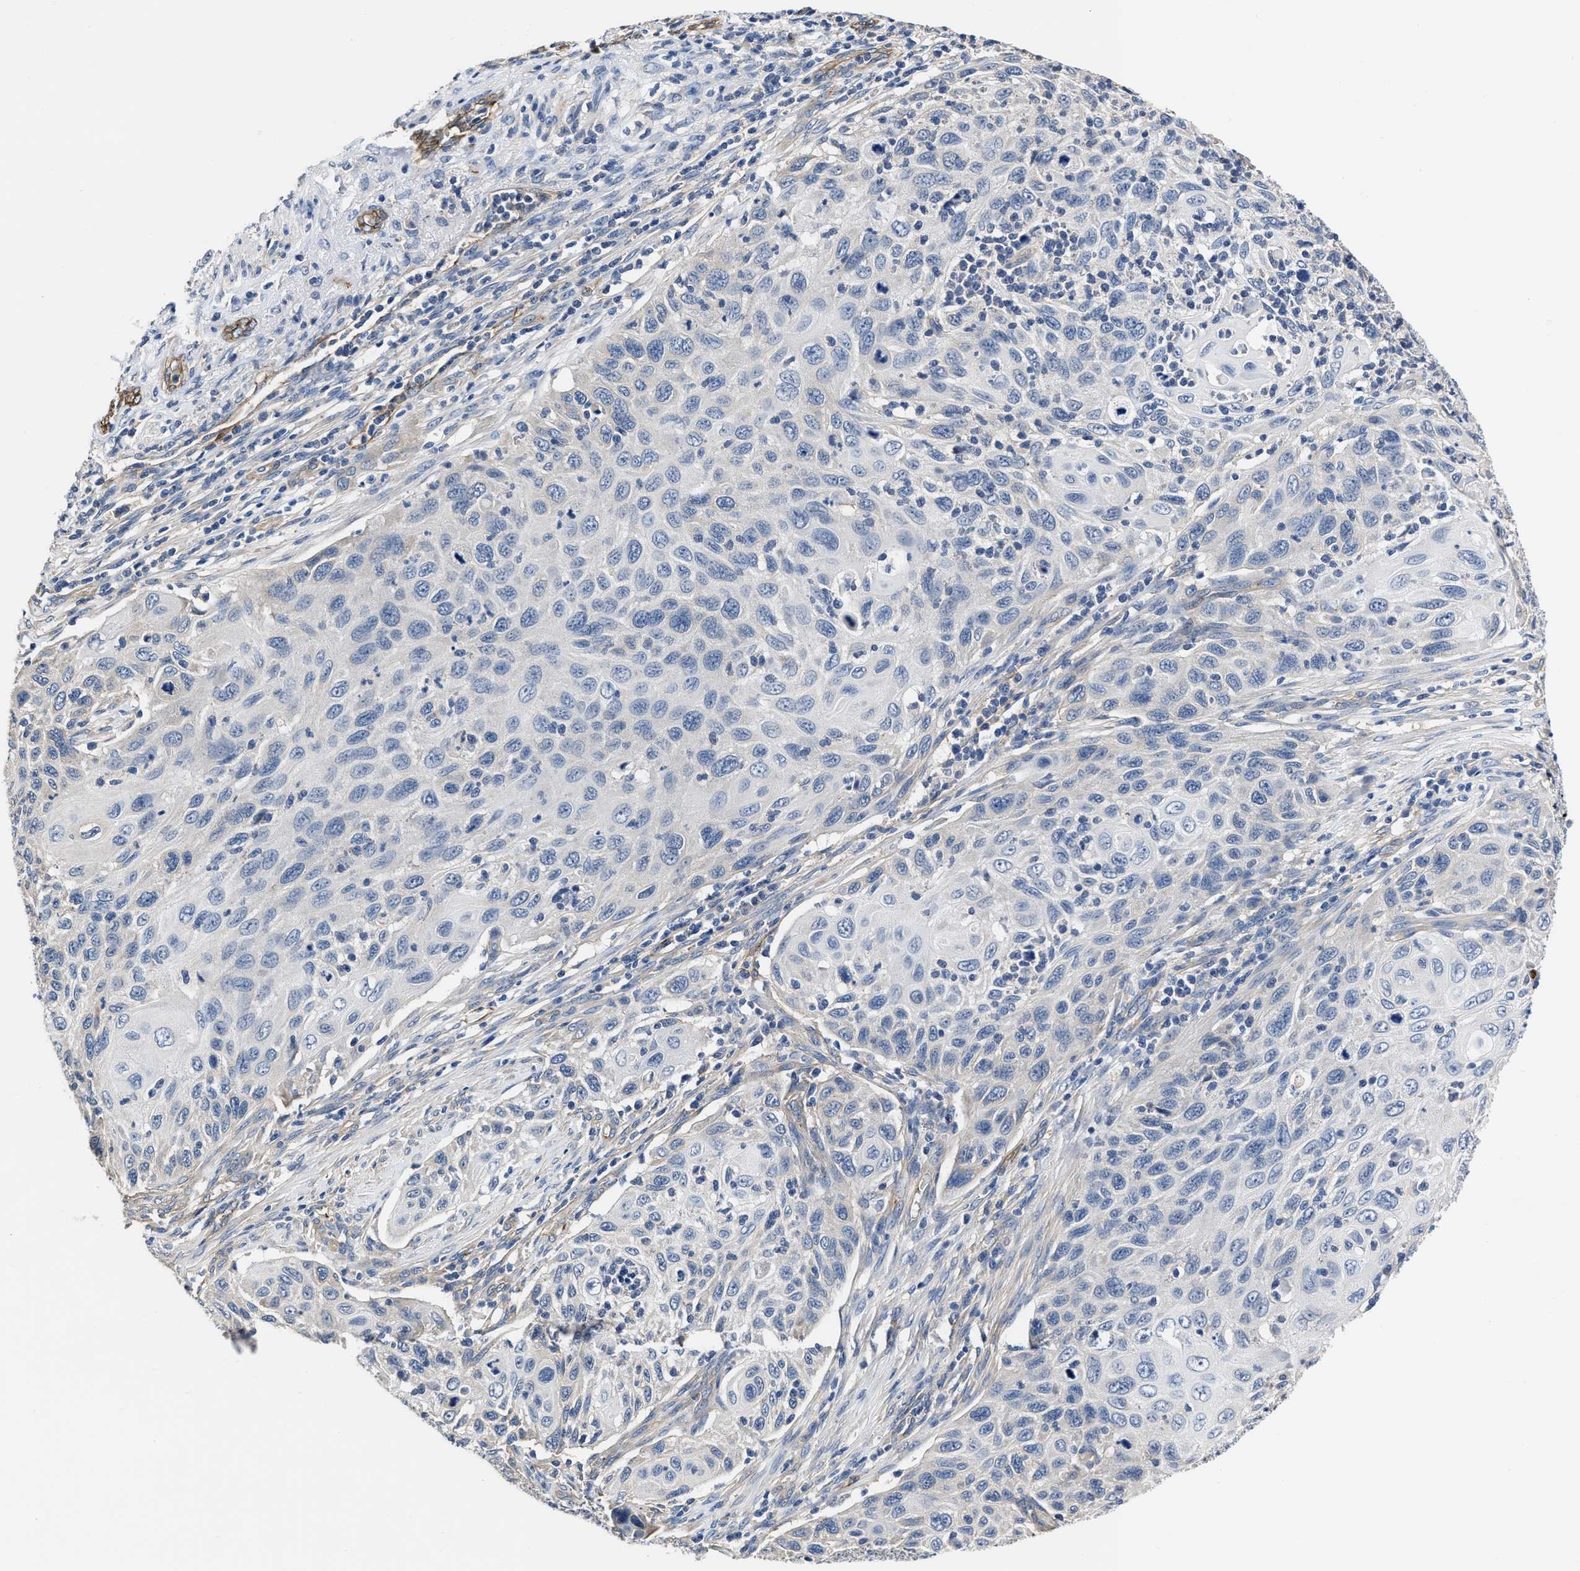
{"staining": {"intensity": "negative", "quantity": "none", "location": "none"}, "tissue": "cervical cancer", "cell_type": "Tumor cells", "image_type": "cancer", "snomed": [{"axis": "morphology", "description": "Squamous cell carcinoma, NOS"}, {"axis": "topography", "description": "Cervix"}], "caption": "DAB immunohistochemical staining of cervical cancer reveals no significant expression in tumor cells.", "gene": "C22orf42", "patient": {"sex": "female", "age": 70}}